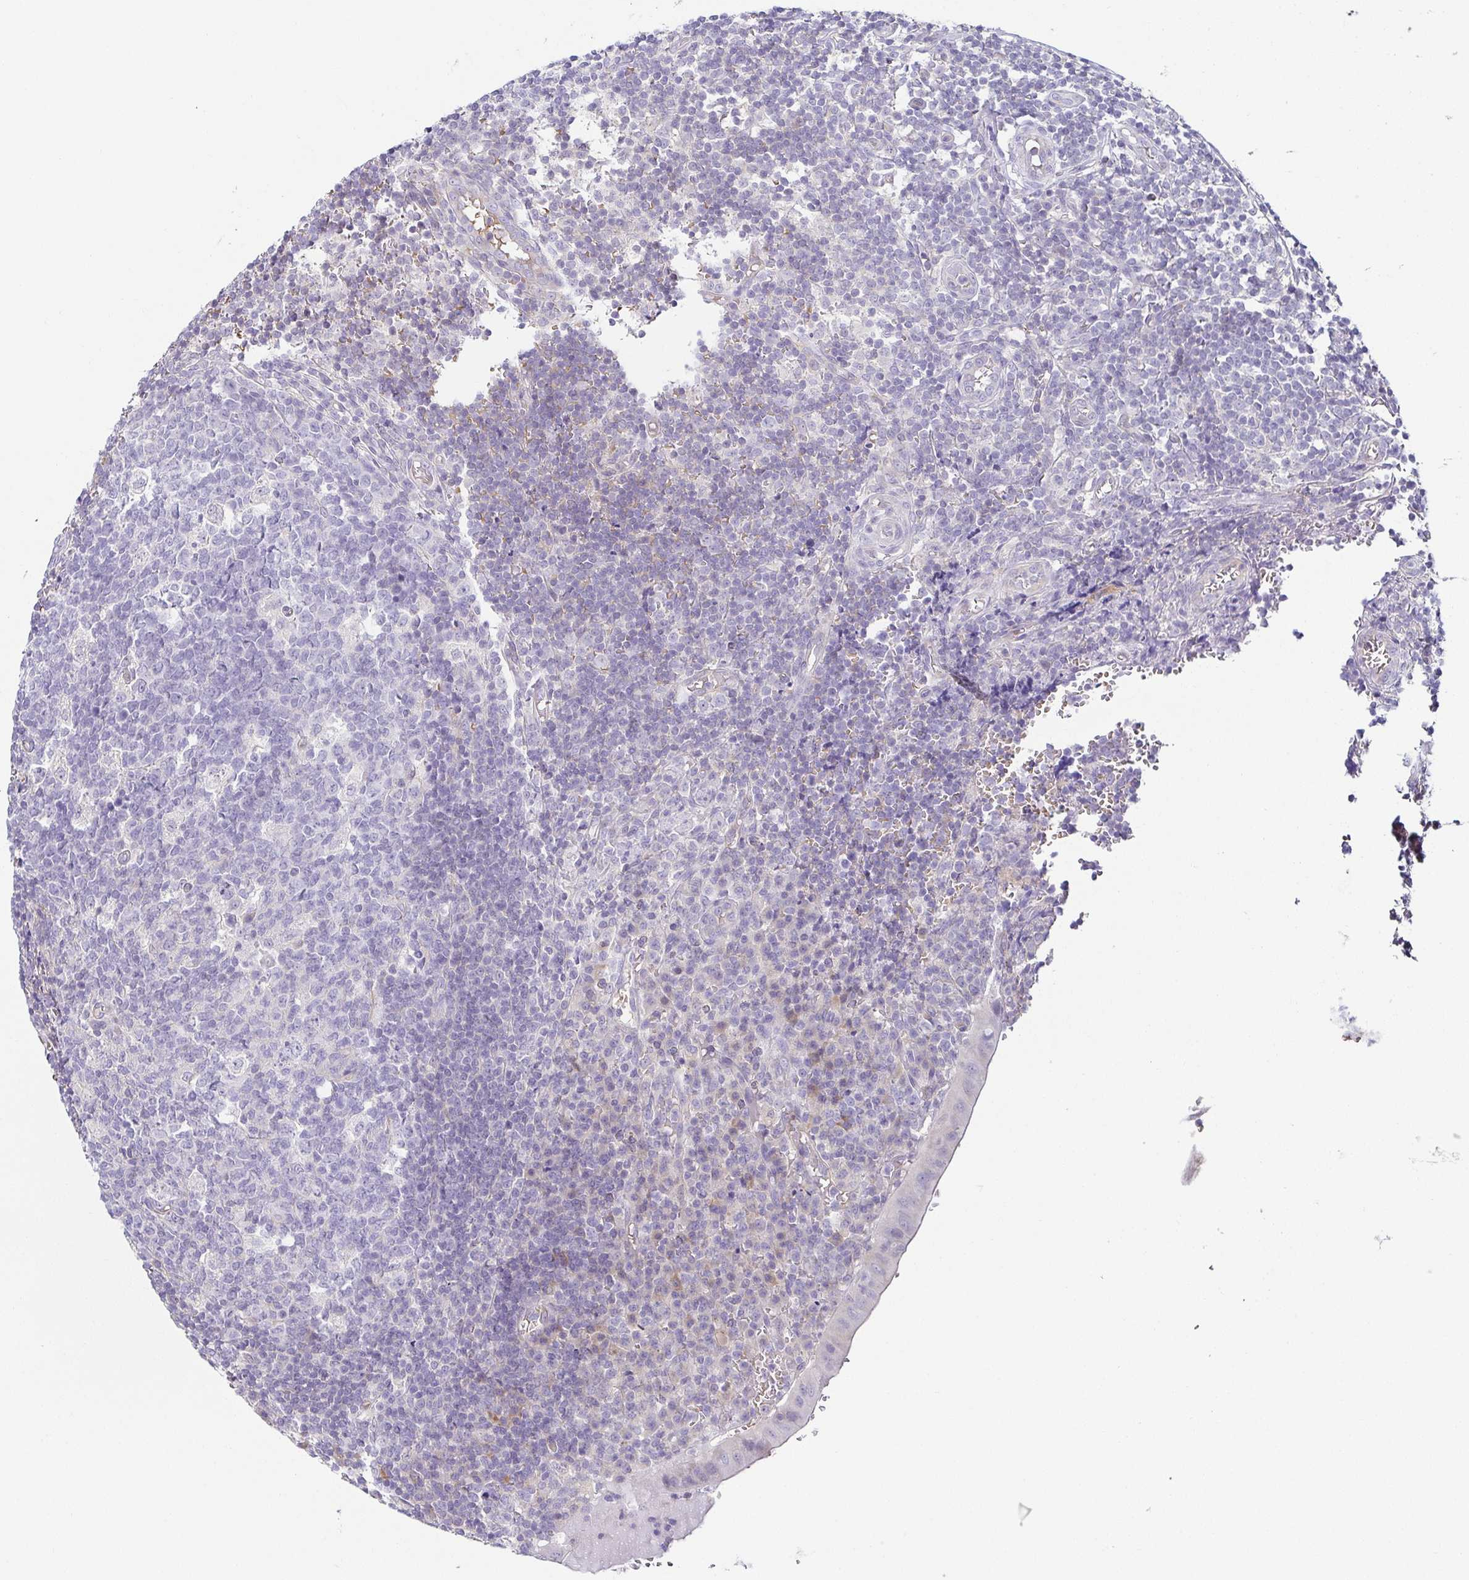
{"staining": {"intensity": "negative", "quantity": "none", "location": "none"}, "tissue": "appendix", "cell_type": "Glandular cells", "image_type": "normal", "snomed": [{"axis": "morphology", "description": "Normal tissue, NOS"}, {"axis": "topography", "description": "Appendix"}], "caption": "Human appendix stained for a protein using immunohistochemistry (IHC) displays no positivity in glandular cells.", "gene": "FAM162B", "patient": {"sex": "male", "age": 18}}